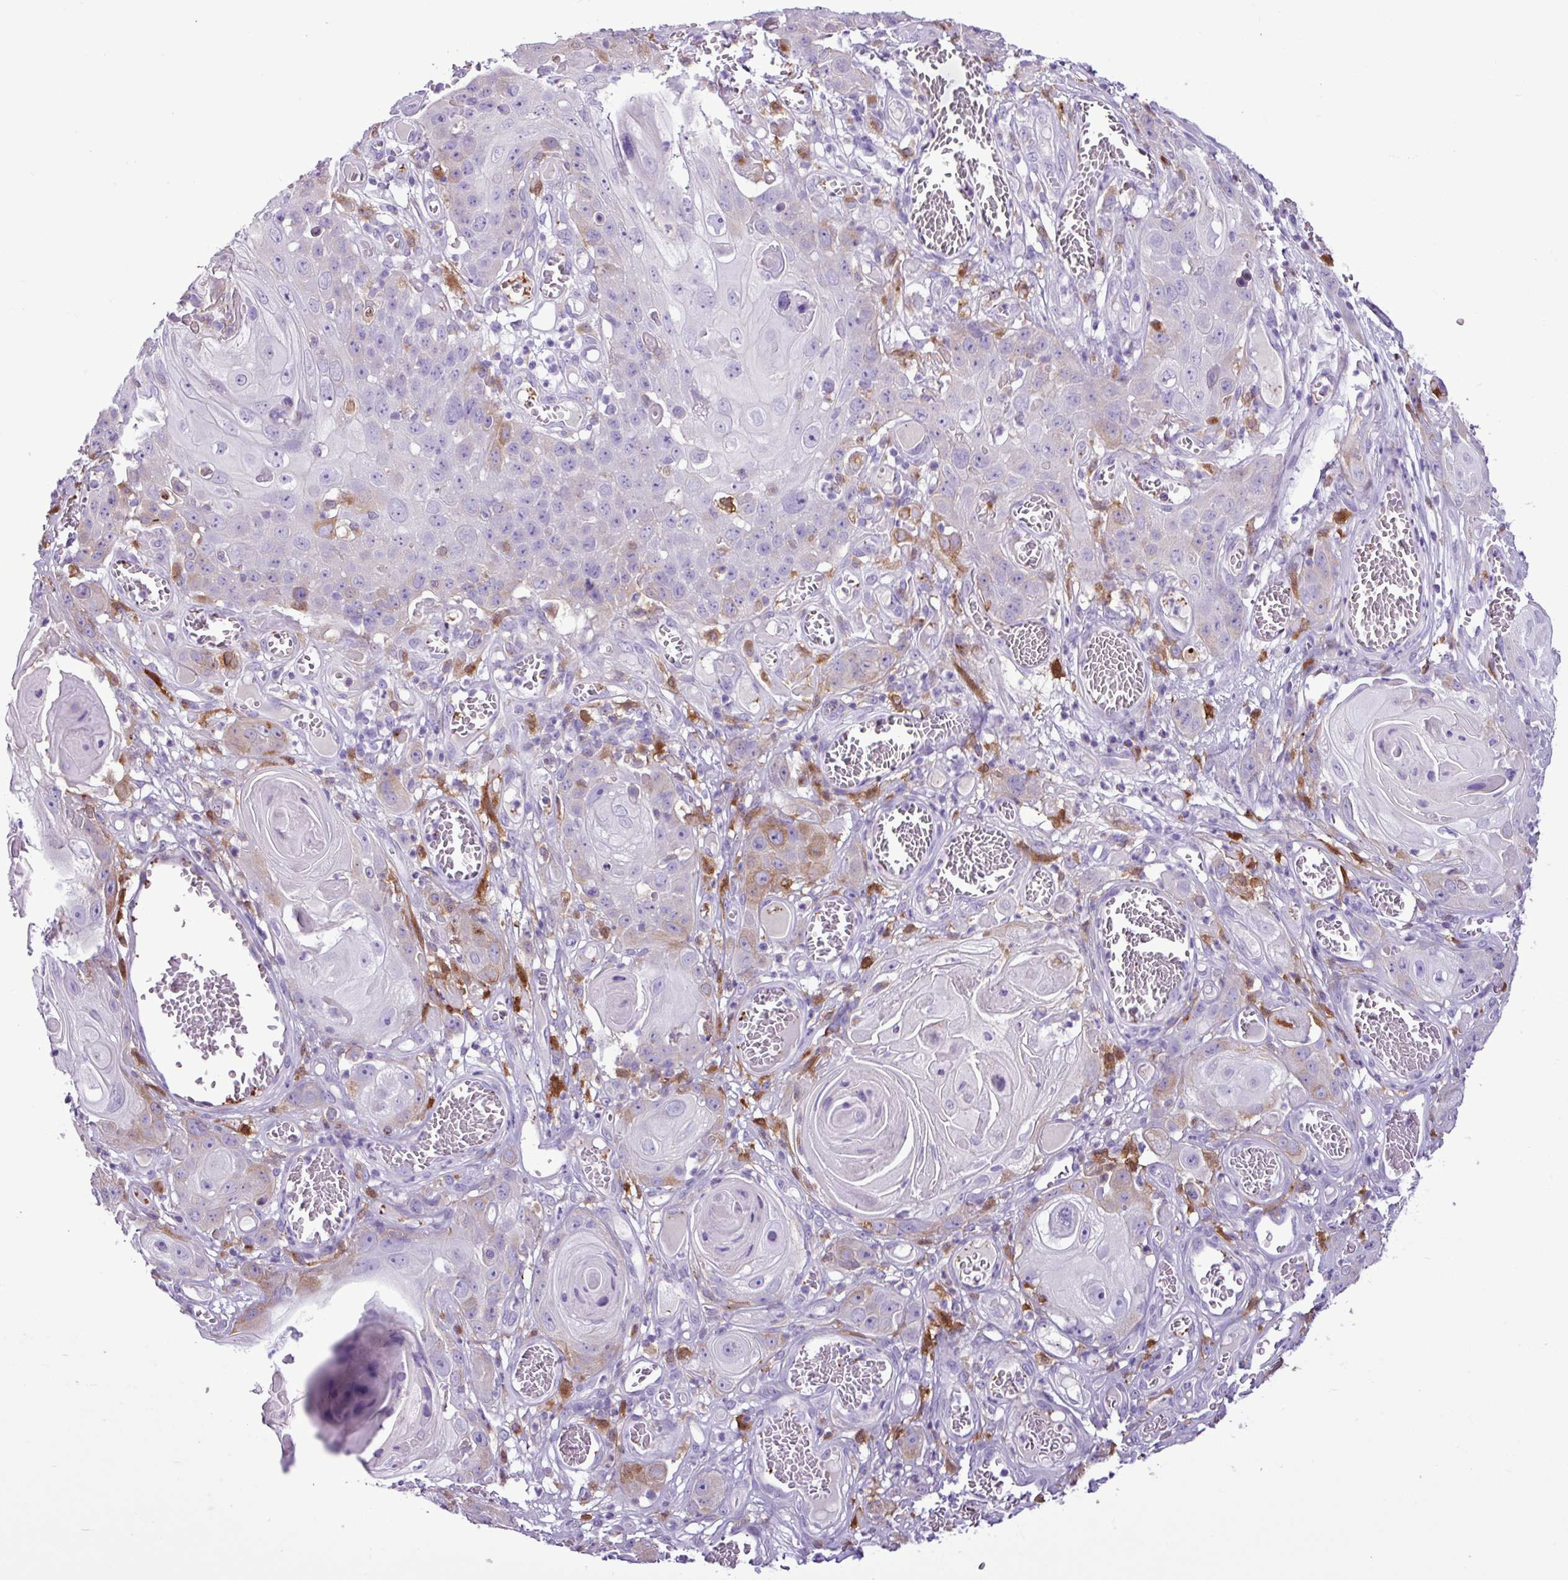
{"staining": {"intensity": "moderate", "quantity": "<25%", "location": "cytoplasmic/membranous"}, "tissue": "skin cancer", "cell_type": "Tumor cells", "image_type": "cancer", "snomed": [{"axis": "morphology", "description": "Squamous cell carcinoma, NOS"}, {"axis": "topography", "description": "Skin"}], "caption": "Immunohistochemical staining of human skin cancer (squamous cell carcinoma) demonstrates low levels of moderate cytoplasmic/membranous protein expression in approximately <25% of tumor cells.", "gene": "TMEM200C", "patient": {"sex": "male", "age": 55}}